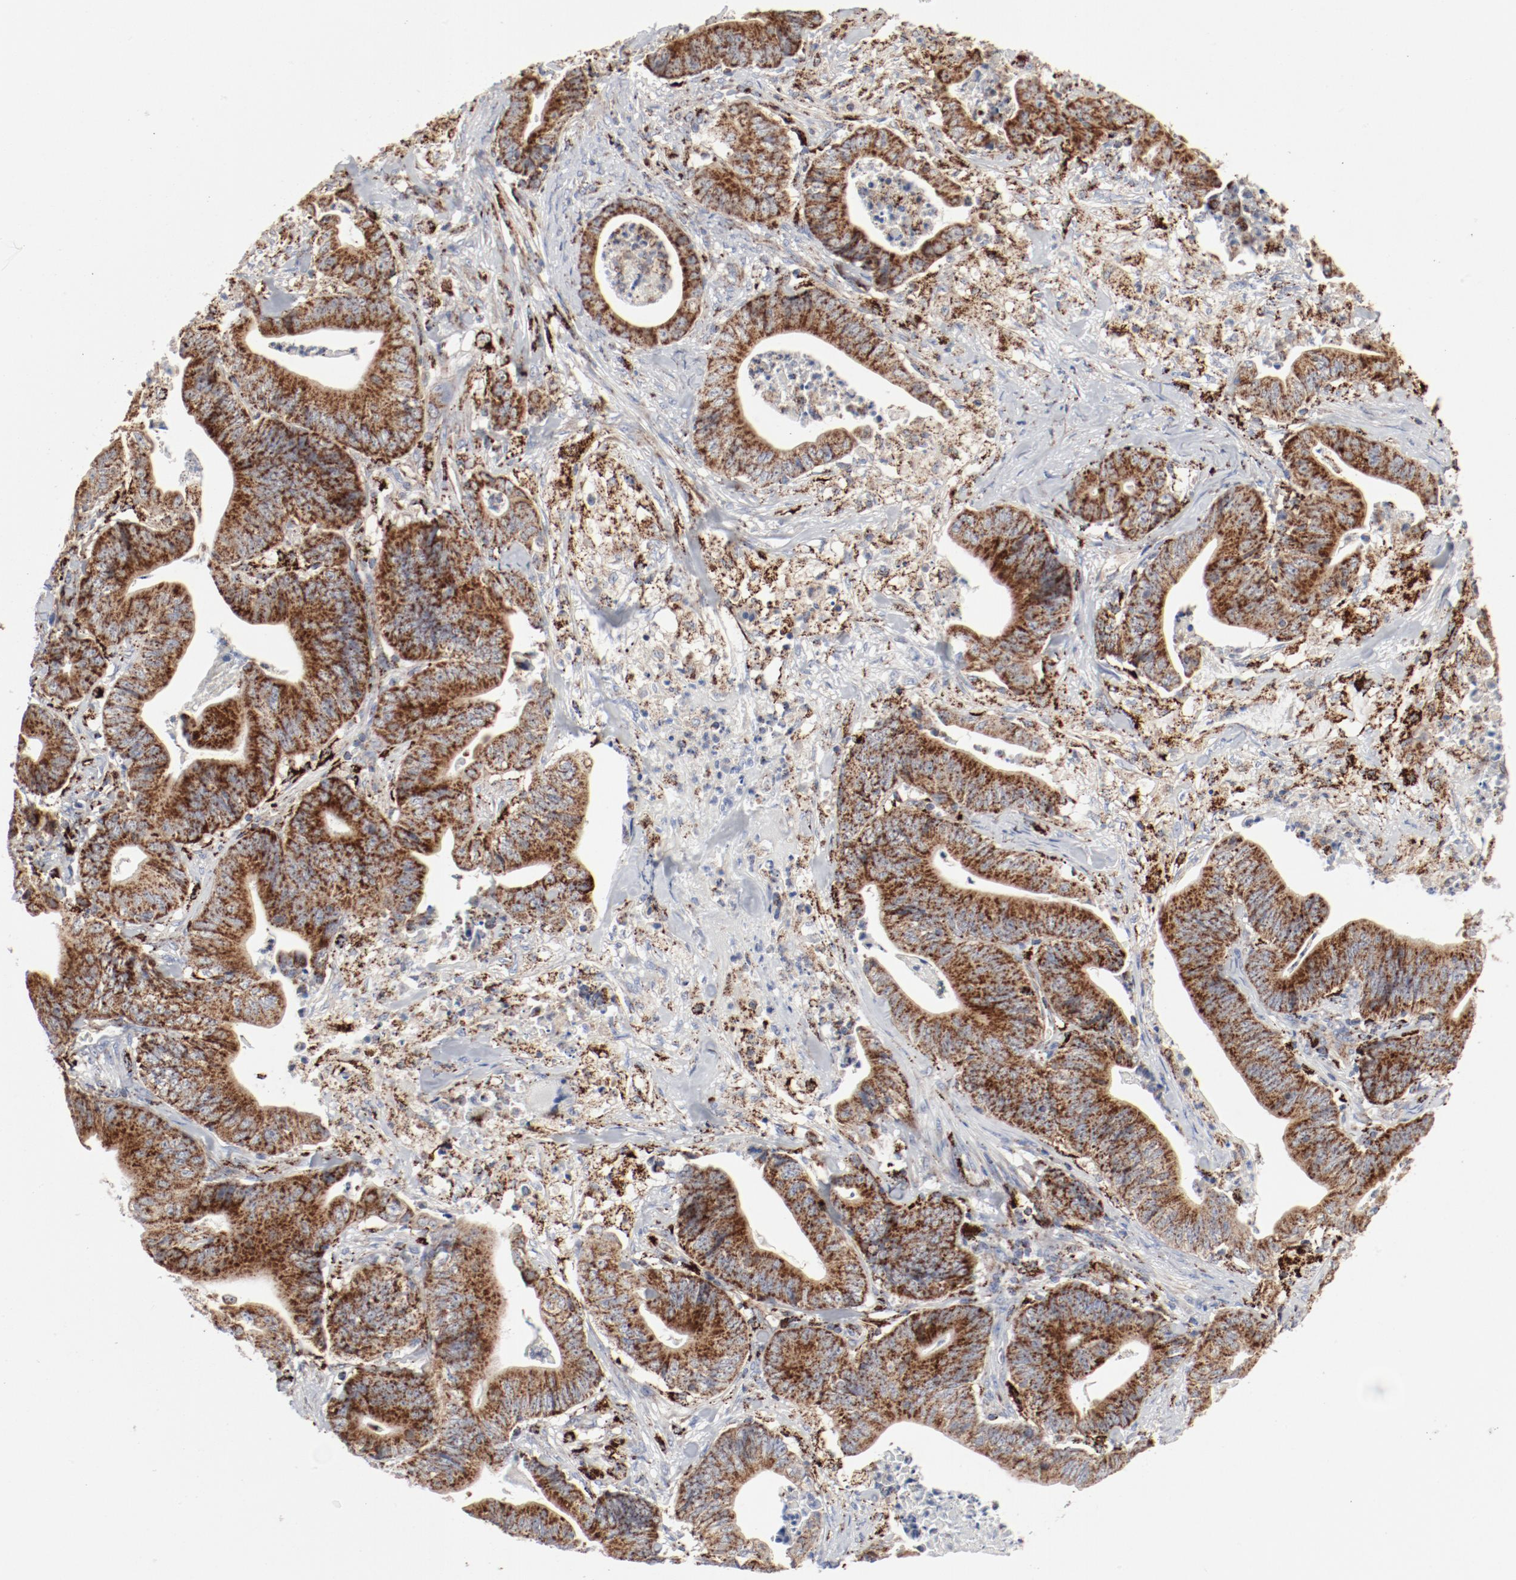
{"staining": {"intensity": "strong", "quantity": ">75%", "location": "cytoplasmic/membranous"}, "tissue": "stomach cancer", "cell_type": "Tumor cells", "image_type": "cancer", "snomed": [{"axis": "morphology", "description": "Adenocarcinoma, NOS"}, {"axis": "topography", "description": "Stomach, lower"}], "caption": "The histopathology image exhibits staining of stomach adenocarcinoma, revealing strong cytoplasmic/membranous protein positivity (brown color) within tumor cells.", "gene": "SETD3", "patient": {"sex": "female", "age": 86}}